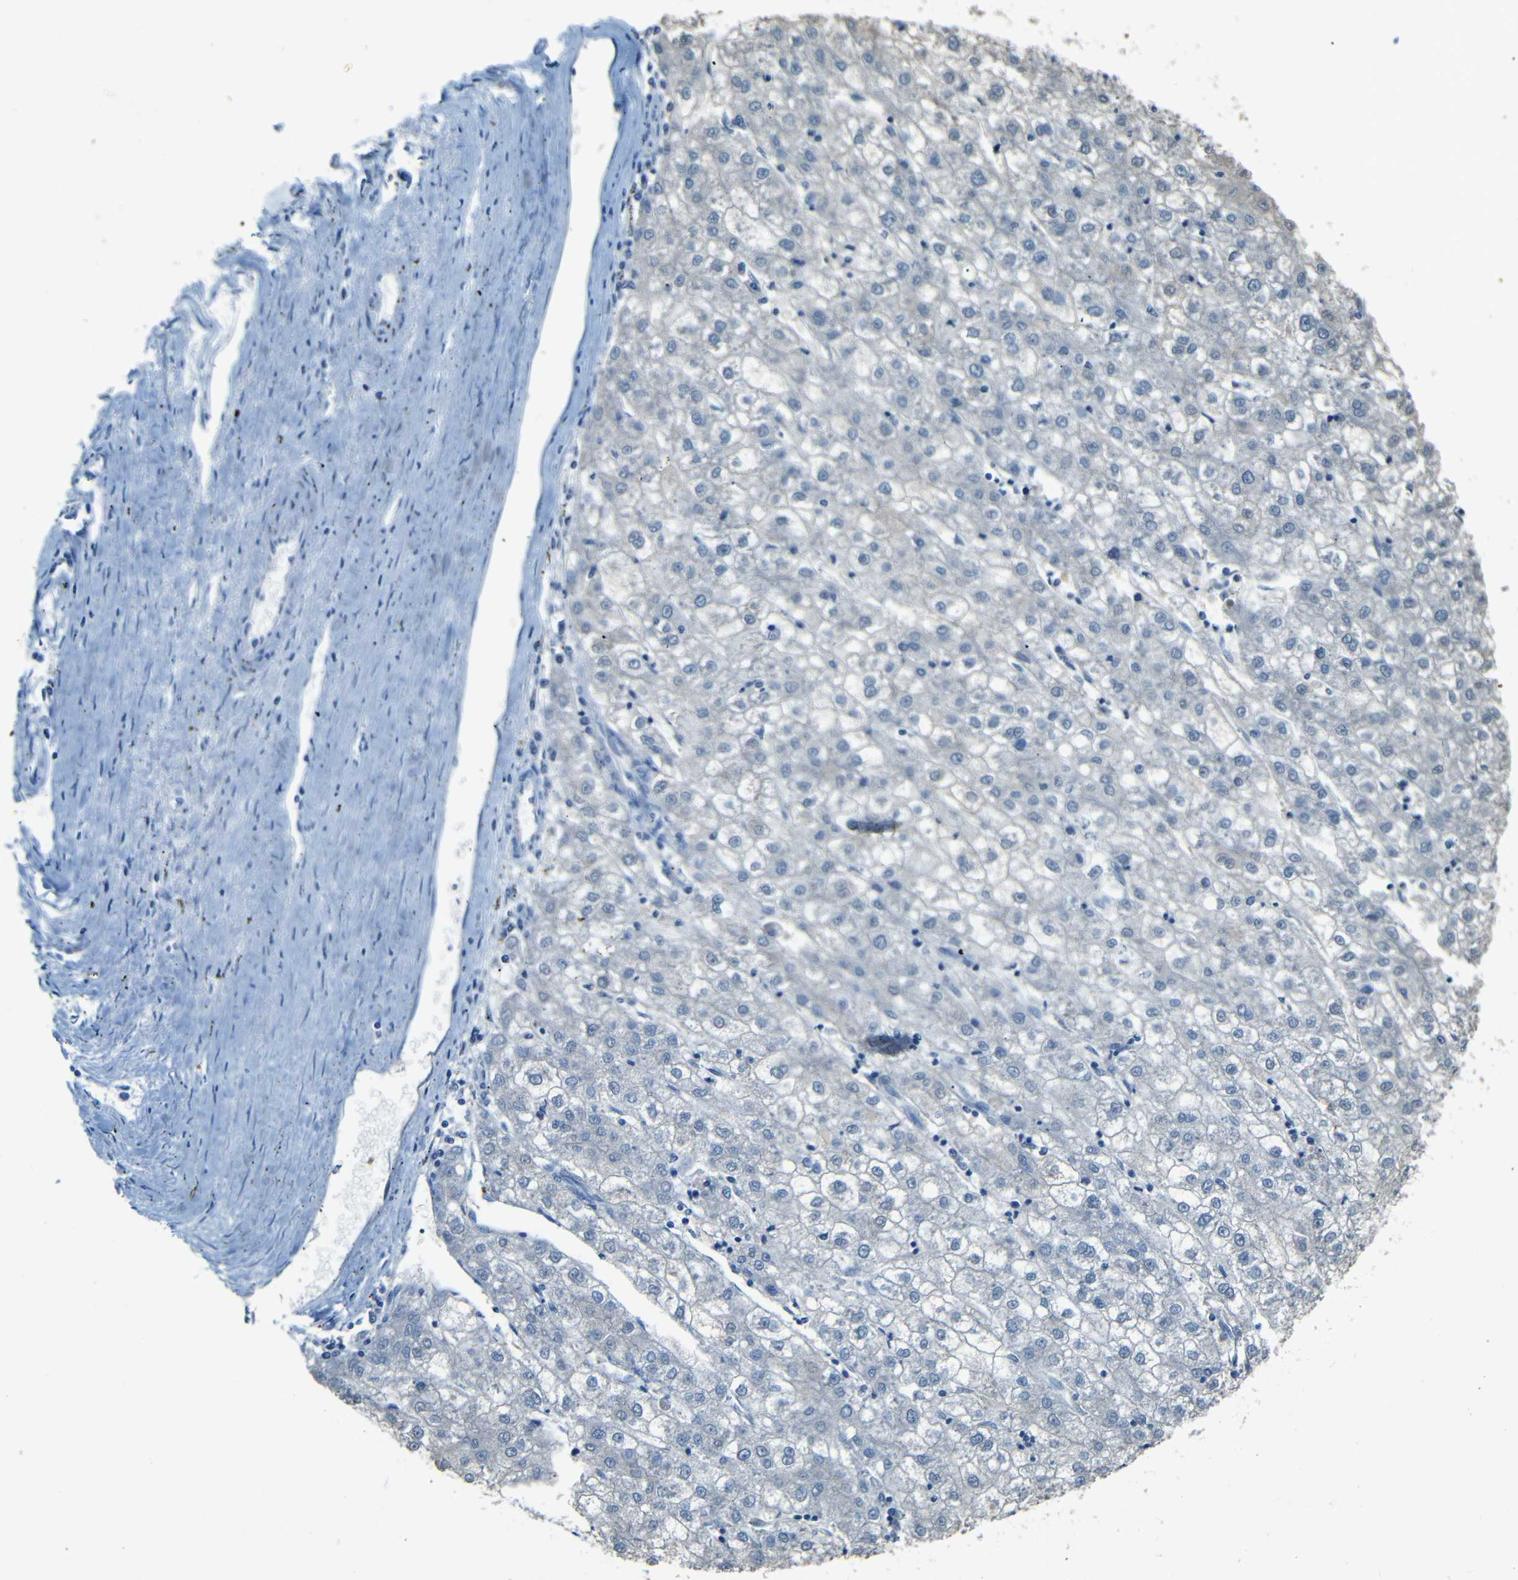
{"staining": {"intensity": "negative", "quantity": "none", "location": "none"}, "tissue": "liver cancer", "cell_type": "Tumor cells", "image_type": "cancer", "snomed": [{"axis": "morphology", "description": "Carcinoma, Hepatocellular, NOS"}, {"axis": "topography", "description": "Liver"}], "caption": "Human hepatocellular carcinoma (liver) stained for a protein using IHC demonstrates no expression in tumor cells.", "gene": "ZMAT1", "patient": {"sex": "male", "age": 72}}